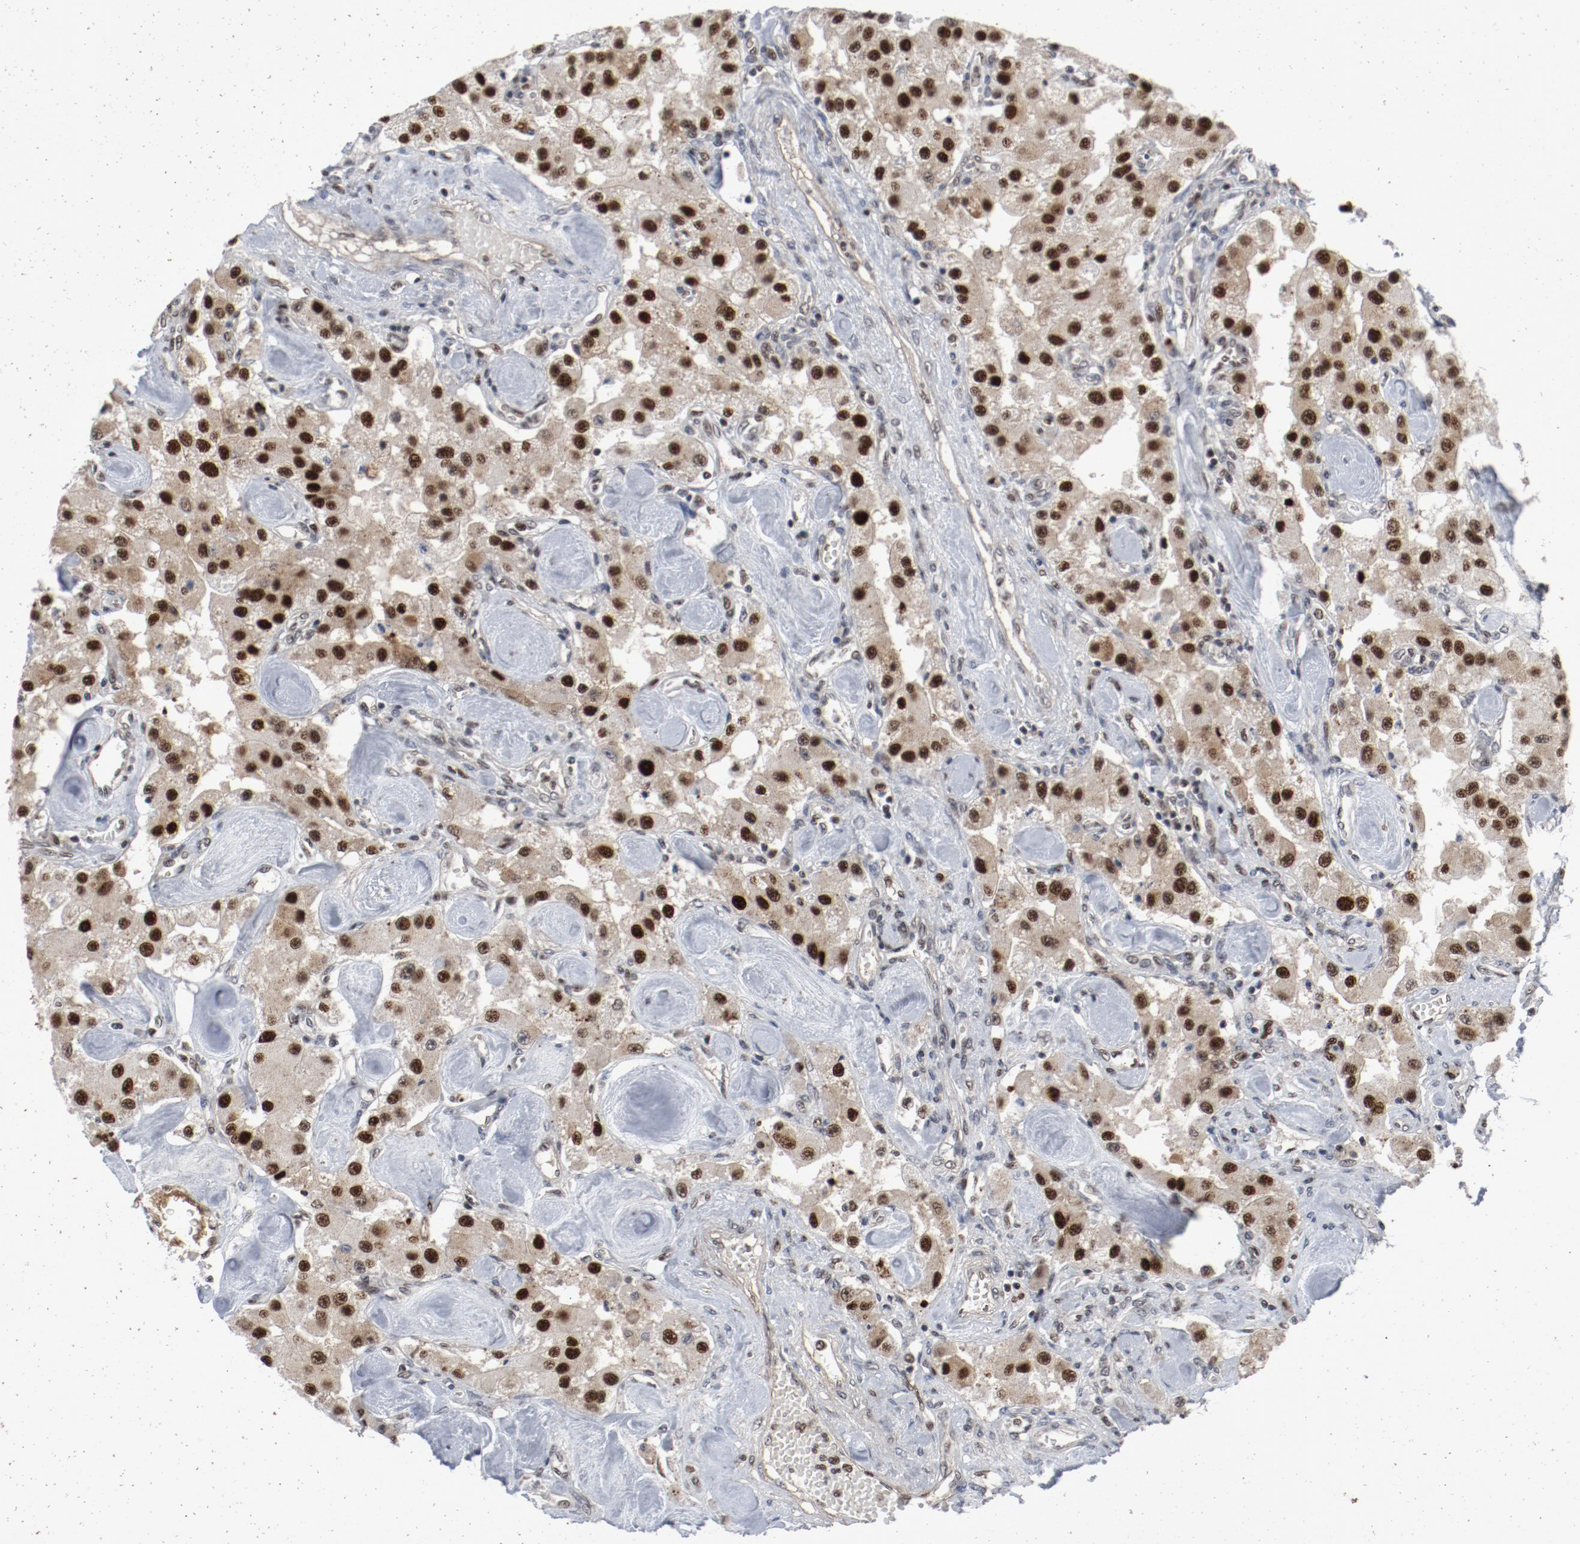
{"staining": {"intensity": "strong", "quantity": ">75%", "location": "nuclear"}, "tissue": "carcinoid", "cell_type": "Tumor cells", "image_type": "cancer", "snomed": [{"axis": "morphology", "description": "Carcinoid, malignant, NOS"}, {"axis": "topography", "description": "Pancreas"}], "caption": "IHC of carcinoid (malignant) displays high levels of strong nuclear expression in approximately >75% of tumor cells. The protein is shown in brown color, while the nuclei are stained blue.", "gene": "JMJD6", "patient": {"sex": "male", "age": 41}}